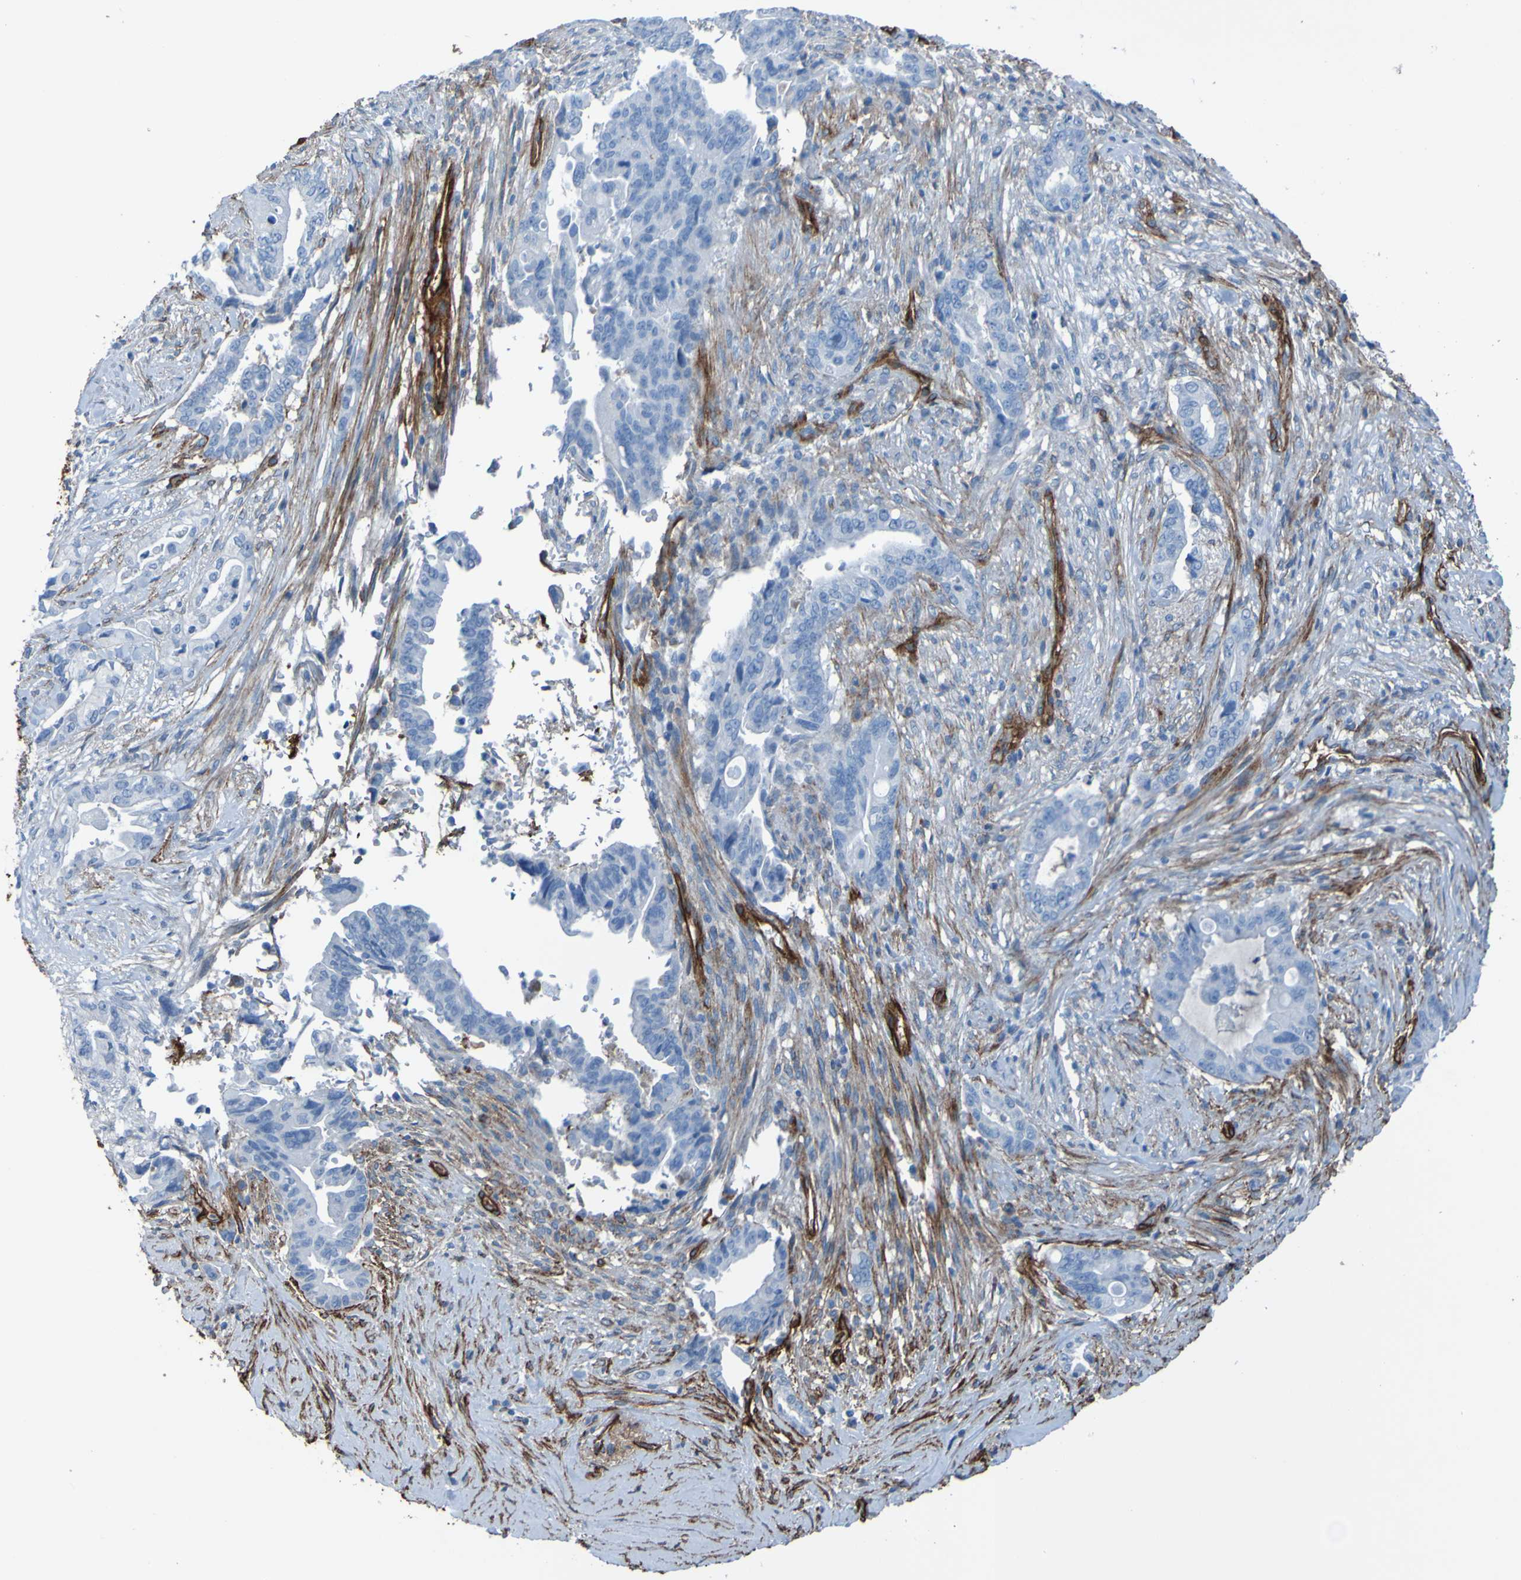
{"staining": {"intensity": "negative", "quantity": "none", "location": "none"}, "tissue": "pancreatic cancer", "cell_type": "Tumor cells", "image_type": "cancer", "snomed": [{"axis": "morphology", "description": "Adenocarcinoma, NOS"}, {"axis": "topography", "description": "Pancreas"}], "caption": "The IHC histopathology image has no significant staining in tumor cells of pancreatic cancer (adenocarcinoma) tissue.", "gene": "COL4A2", "patient": {"sex": "male", "age": 70}}